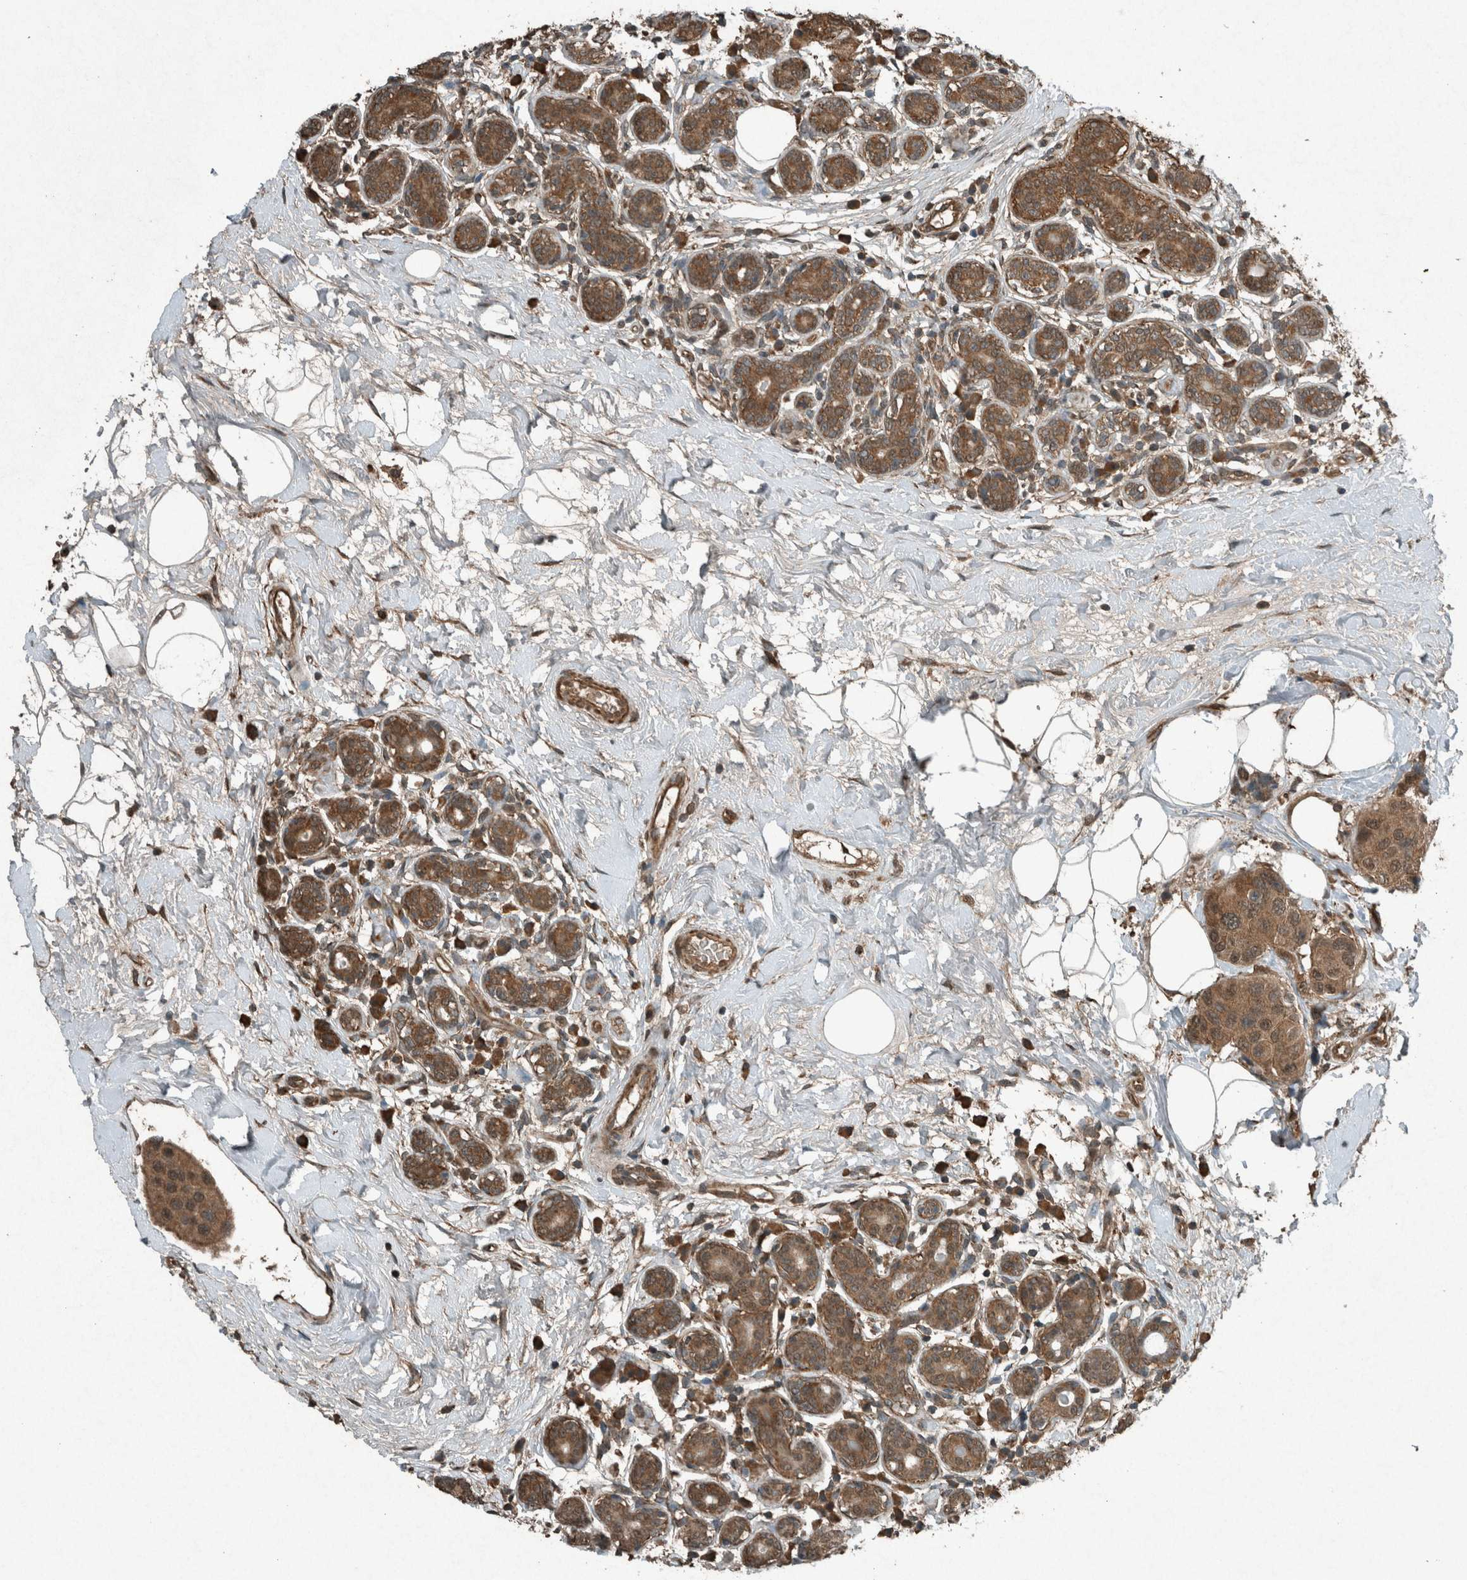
{"staining": {"intensity": "moderate", "quantity": ">75%", "location": "cytoplasmic/membranous,nuclear"}, "tissue": "breast cancer", "cell_type": "Tumor cells", "image_type": "cancer", "snomed": [{"axis": "morphology", "description": "Normal tissue, NOS"}, {"axis": "morphology", "description": "Duct carcinoma"}, {"axis": "topography", "description": "Breast"}], "caption": "Breast invasive ductal carcinoma stained with a brown dye displays moderate cytoplasmic/membranous and nuclear positive expression in approximately >75% of tumor cells.", "gene": "ARHGEF12", "patient": {"sex": "female", "age": 39}}